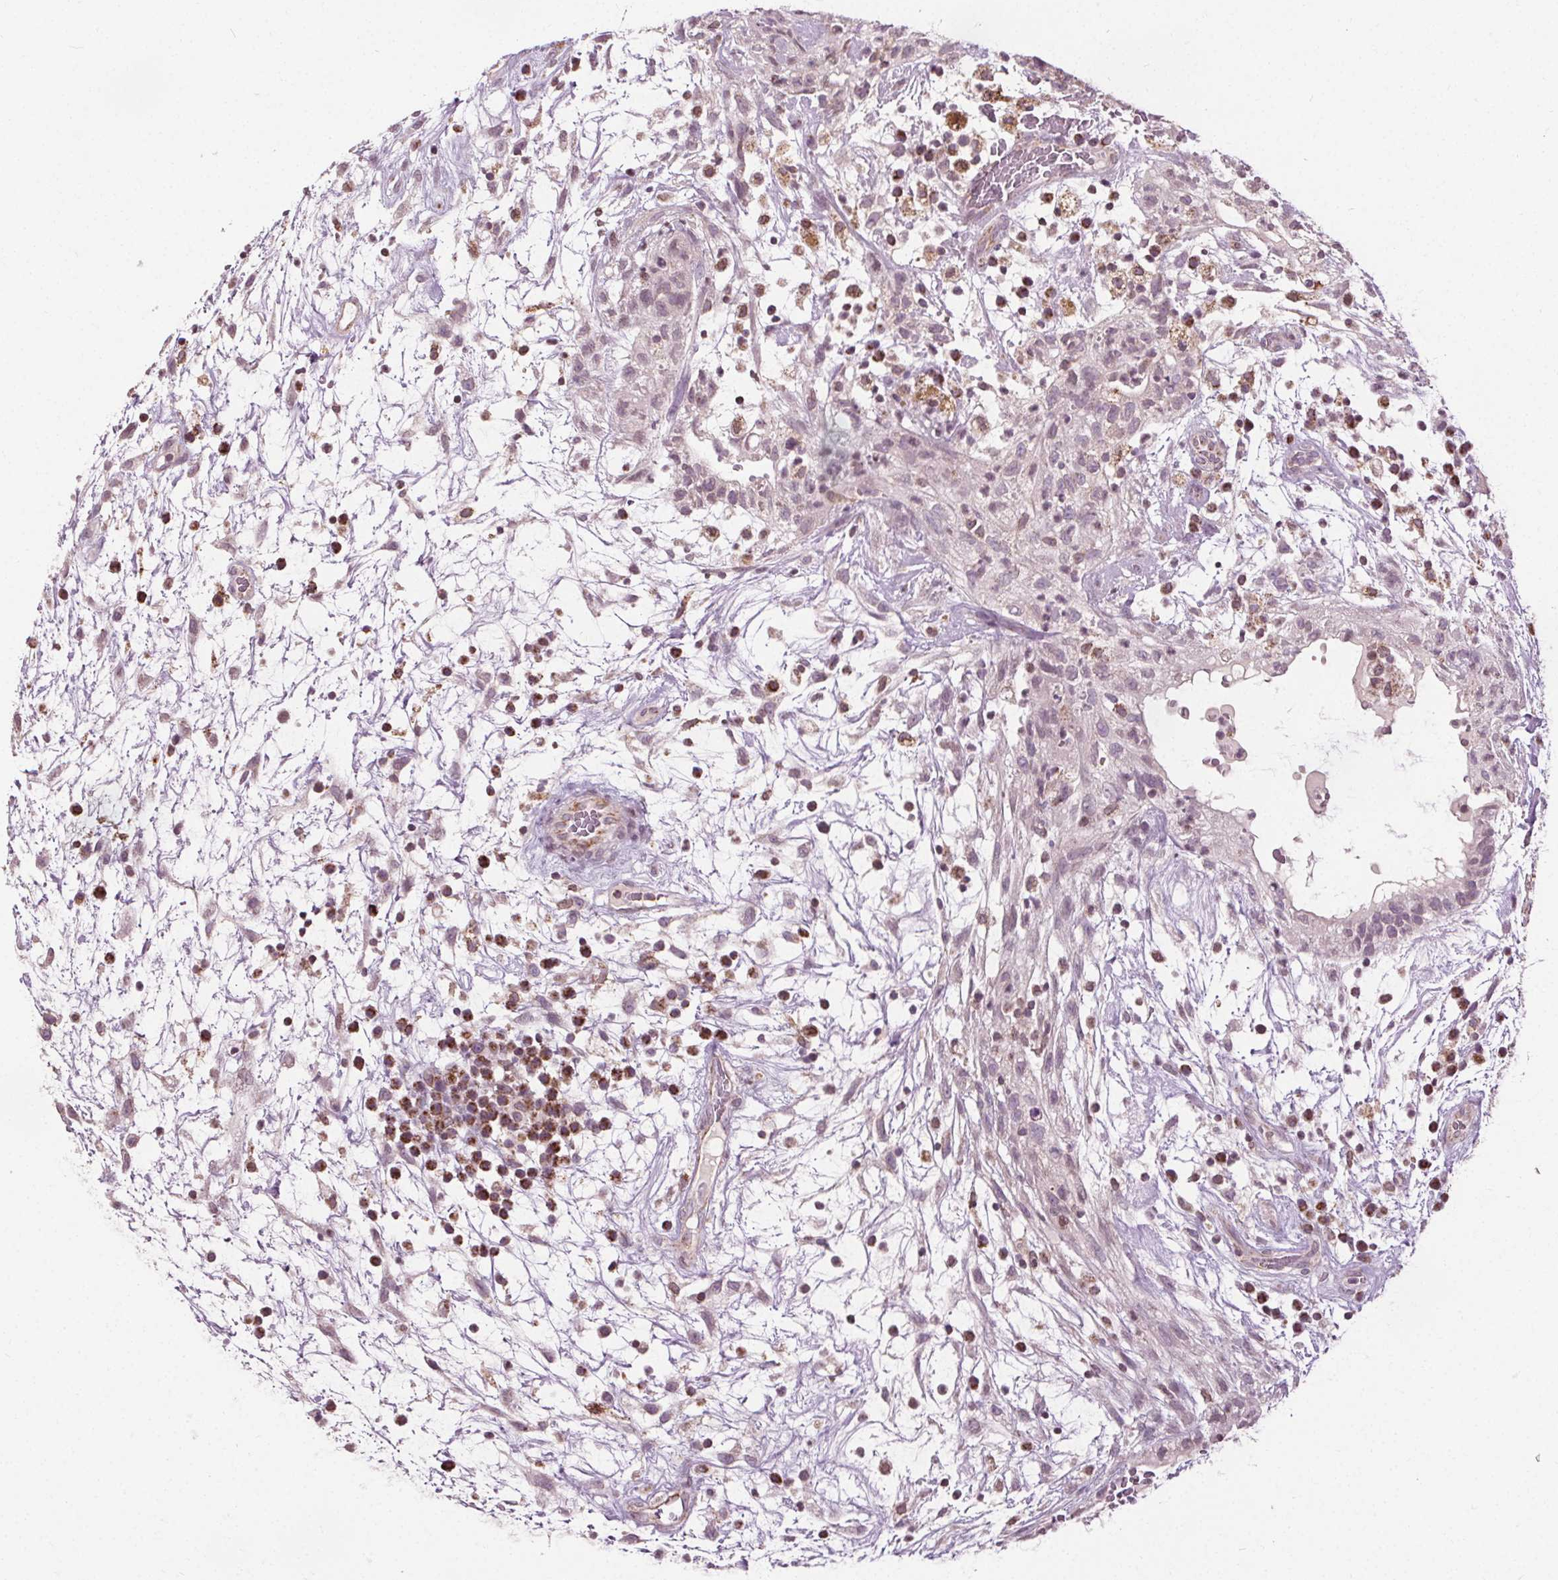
{"staining": {"intensity": "weak", "quantity": "25%-75%", "location": "nuclear"}, "tissue": "testis cancer", "cell_type": "Tumor cells", "image_type": "cancer", "snomed": [{"axis": "morphology", "description": "Normal tissue, NOS"}, {"axis": "morphology", "description": "Carcinoma, Embryonal, NOS"}, {"axis": "topography", "description": "Testis"}], "caption": "Weak nuclear staining is identified in approximately 25%-75% of tumor cells in testis cancer (embryonal carcinoma). (brown staining indicates protein expression, while blue staining denotes nuclei).", "gene": "LFNG", "patient": {"sex": "male", "age": 32}}